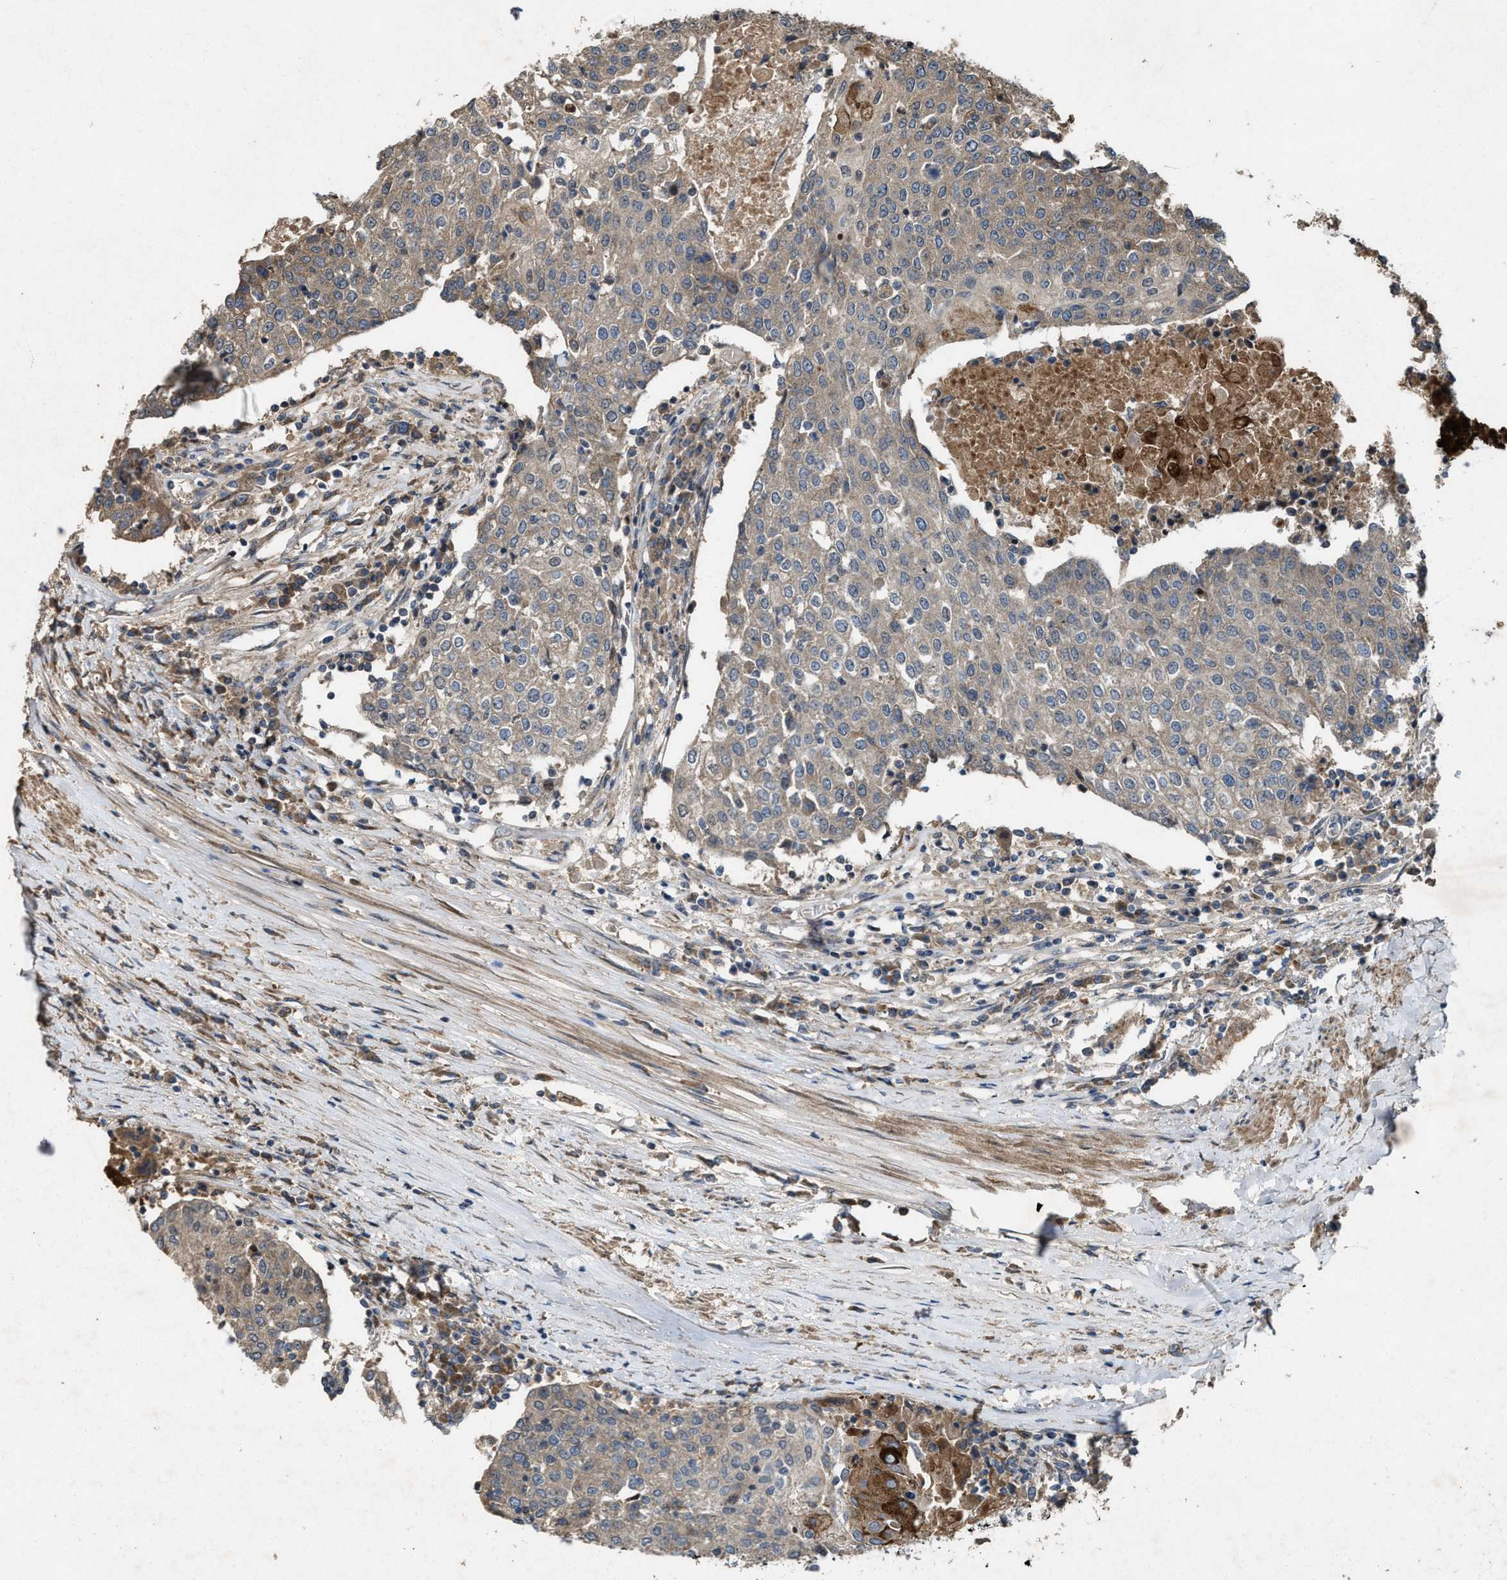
{"staining": {"intensity": "weak", "quantity": "25%-75%", "location": "cytoplasmic/membranous"}, "tissue": "urothelial cancer", "cell_type": "Tumor cells", "image_type": "cancer", "snomed": [{"axis": "morphology", "description": "Urothelial carcinoma, High grade"}, {"axis": "topography", "description": "Urinary bladder"}], "caption": "Tumor cells demonstrate weak cytoplasmic/membranous positivity in about 25%-75% of cells in urothelial carcinoma (high-grade).", "gene": "PDP2", "patient": {"sex": "female", "age": 85}}